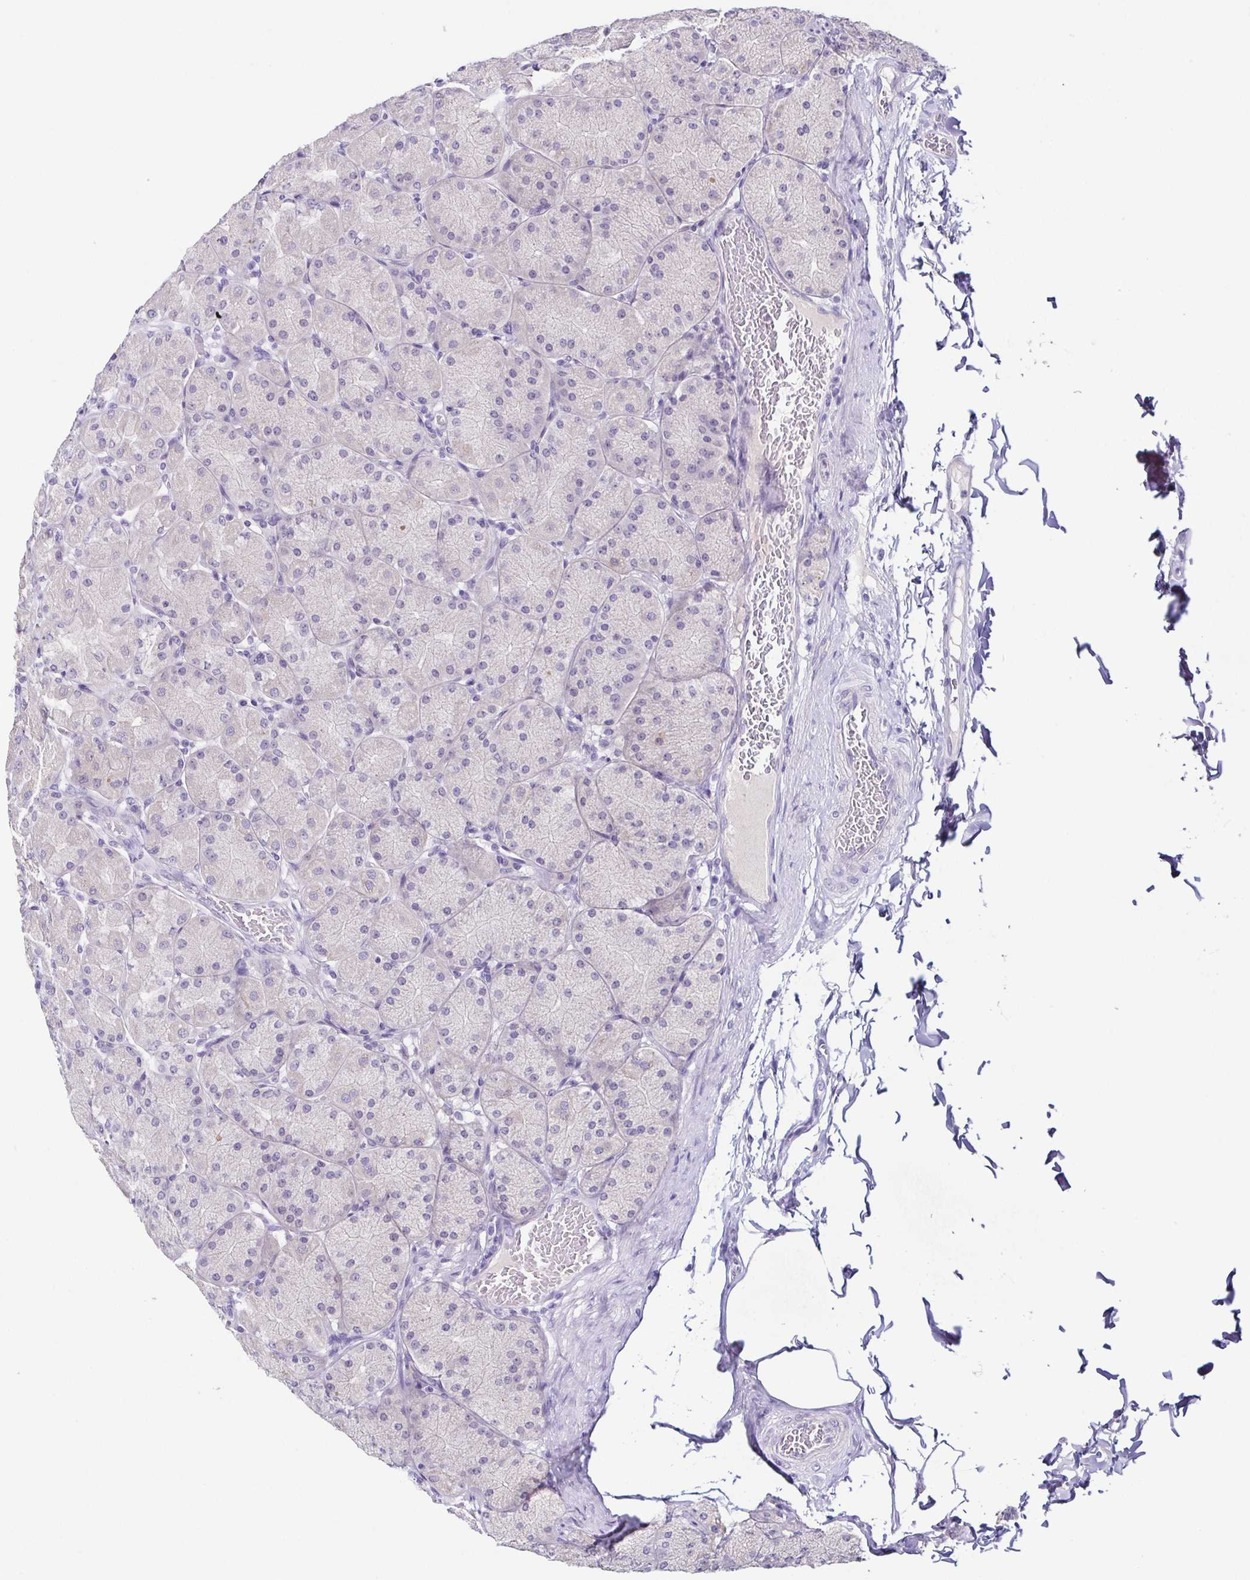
{"staining": {"intensity": "weak", "quantity": "<25%", "location": "cytoplasmic/membranous"}, "tissue": "stomach", "cell_type": "Glandular cells", "image_type": "normal", "snomed": [{"axis": "morphology", "description": "Normal tissue, NOS"}, {"axis": "topography", "description": "Stomach, upper"}], "caption": "This is an immunohistochemistry histopathology image of normal stomach. There is no staining in glandular cells.", "gene": "TP73", "patient": {"sex": "female", "age": 56}}